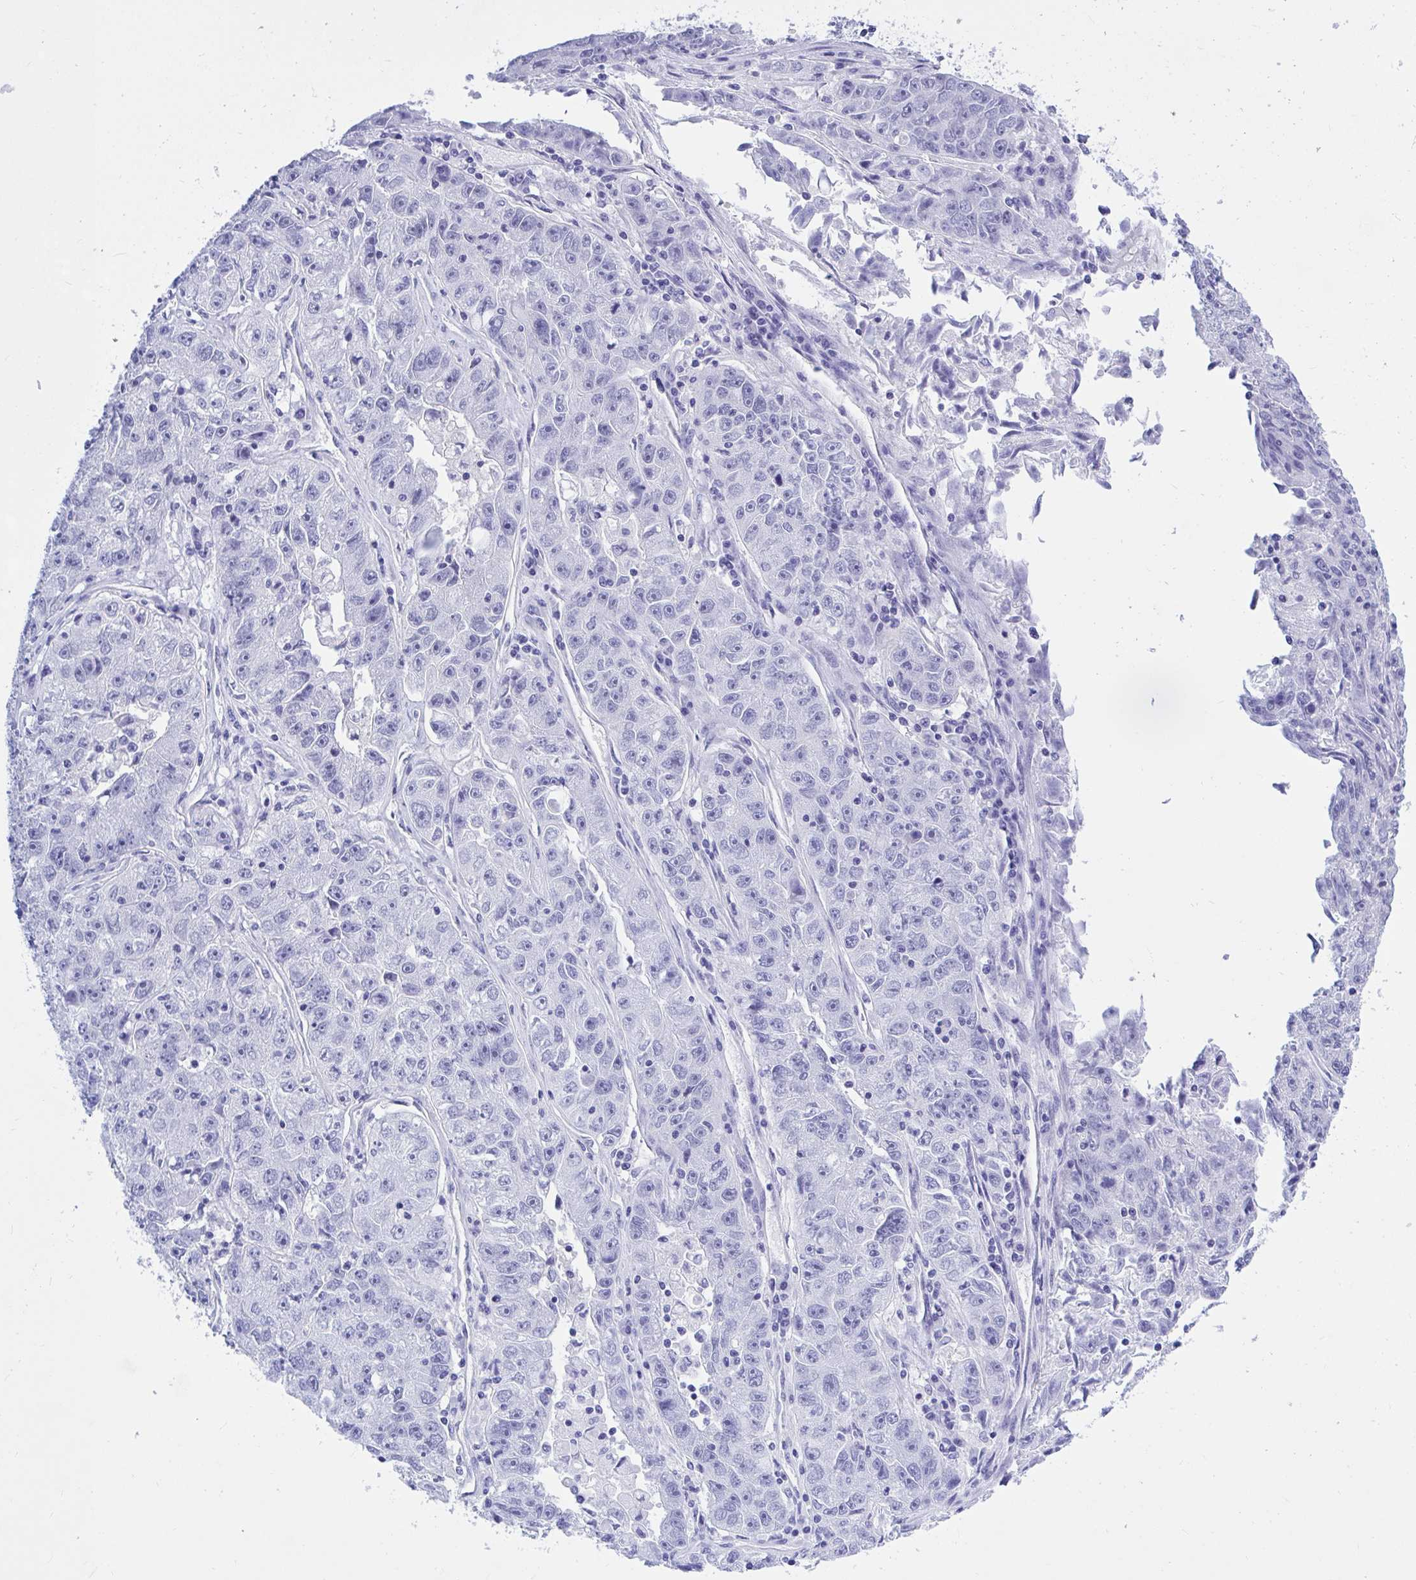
{"staining": {"intensity": "negative", "quantity": "none", "location": "none"}, "tissue": "lung cancer", "cell_type": "Tumor cells", "image_type": "cancer", "snomed": [{"axis": "morphology", "description": "Normal morphology"}, {"axis": "morphology", "description": "Adenocarcinoma, NOS"}, {"axis": "topography", "description": "Lymph node"}, {"axis": "topography", "description": "Lung"}], "caption": "The micrograph reveals no staining of tumor cells in lung adenocarcinoma.", "gene": "THOP1", "patient": {"sex": "female", "age": 57}}